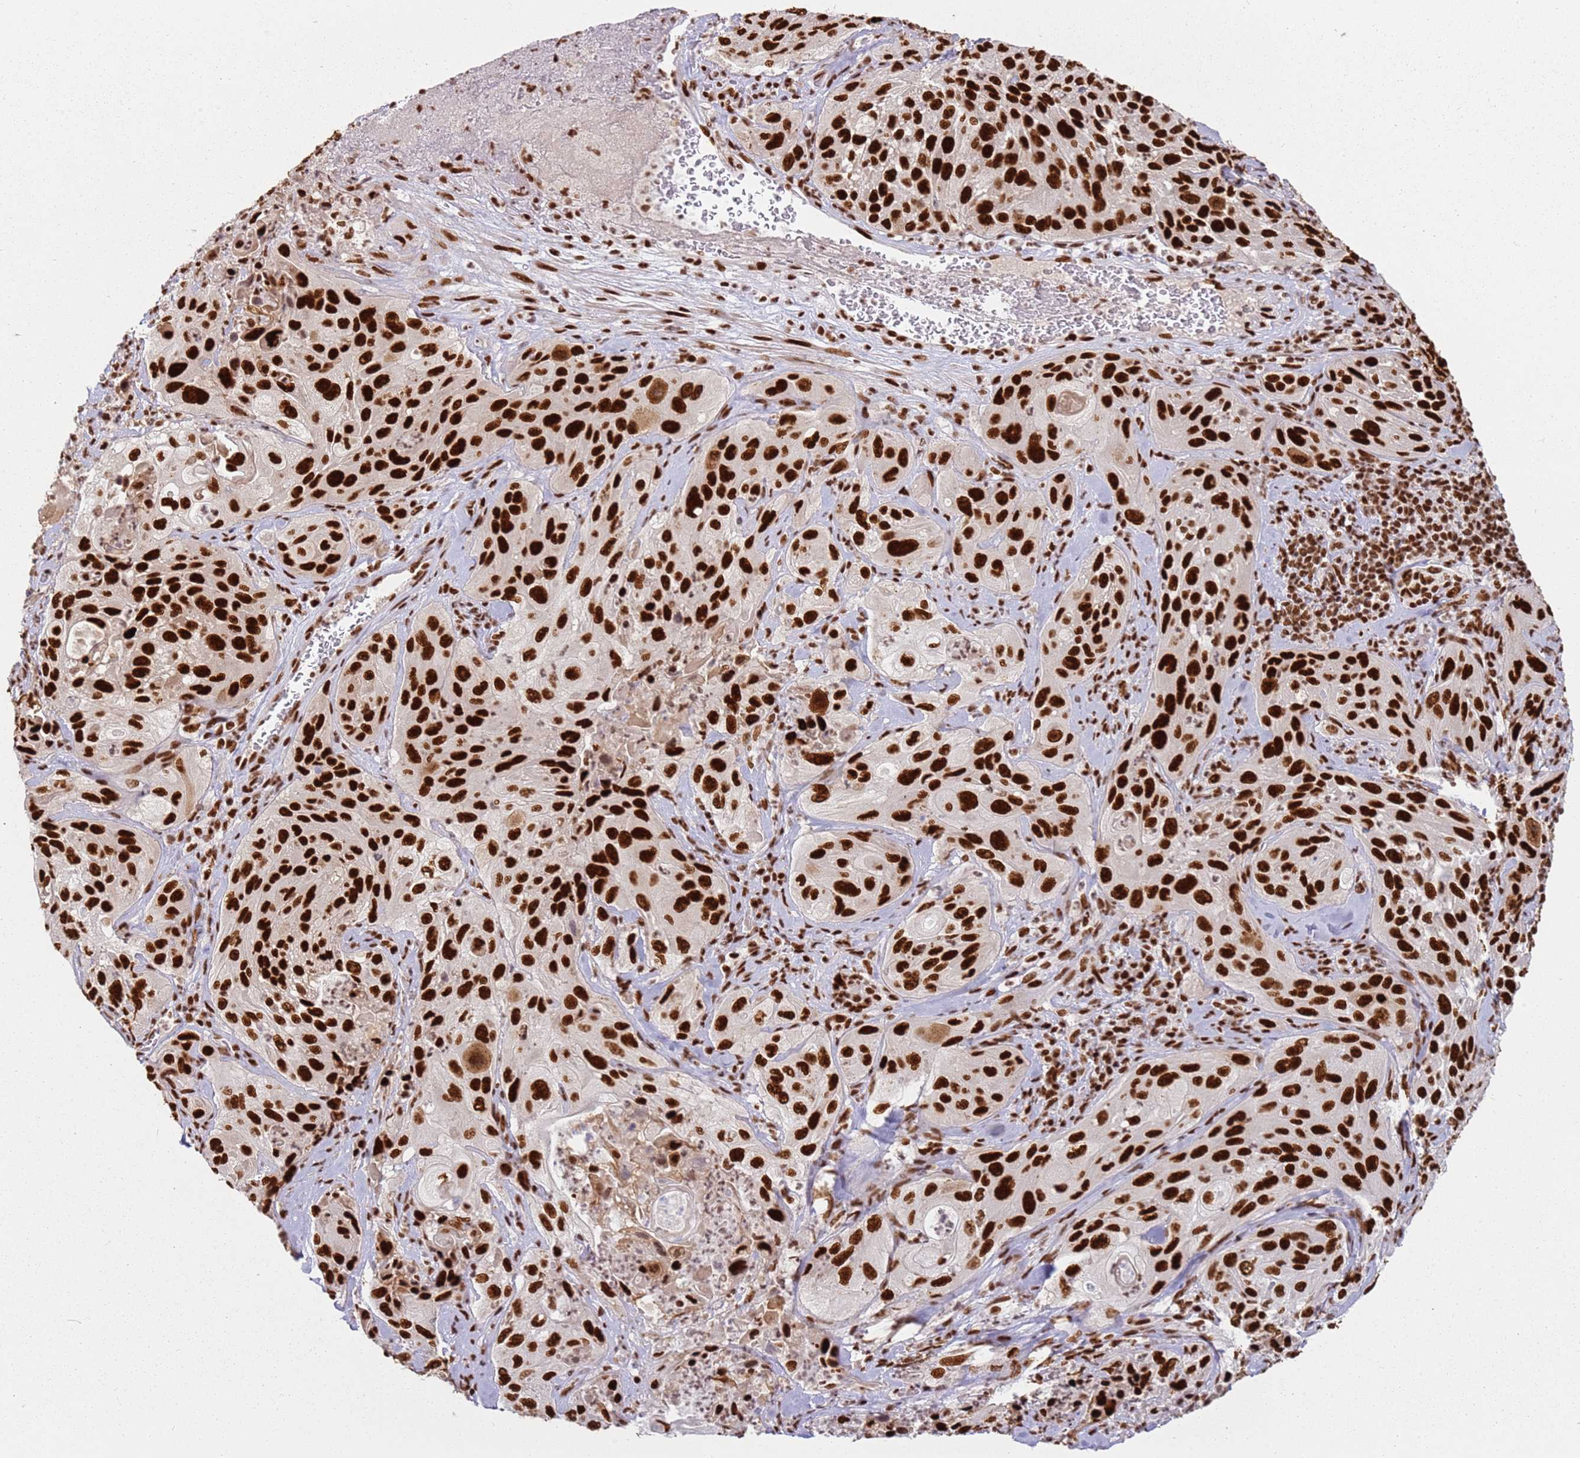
{"staining": {"intensity": "strong", "quantity": ">75%", "location": "nuclear"}, "tissue": "cervical cancer", "cell_type": "Tumor cells", "image_type": "cancer", "snomed": [{"axis": "morphology", "description": "Squamous cell carcinoma, NOS"}, {"axis": "topography", "description": "Cervix"}], "caption": "Brown immunohistochemical staining in cervical cancer (squamous cell carcinoma) exhibits strong nuclear expression in about >75% of tumor cells. Nuclei are stained in blue.", "gene": "TENT4A", "patient": {"sex": "female", "age": 42}}